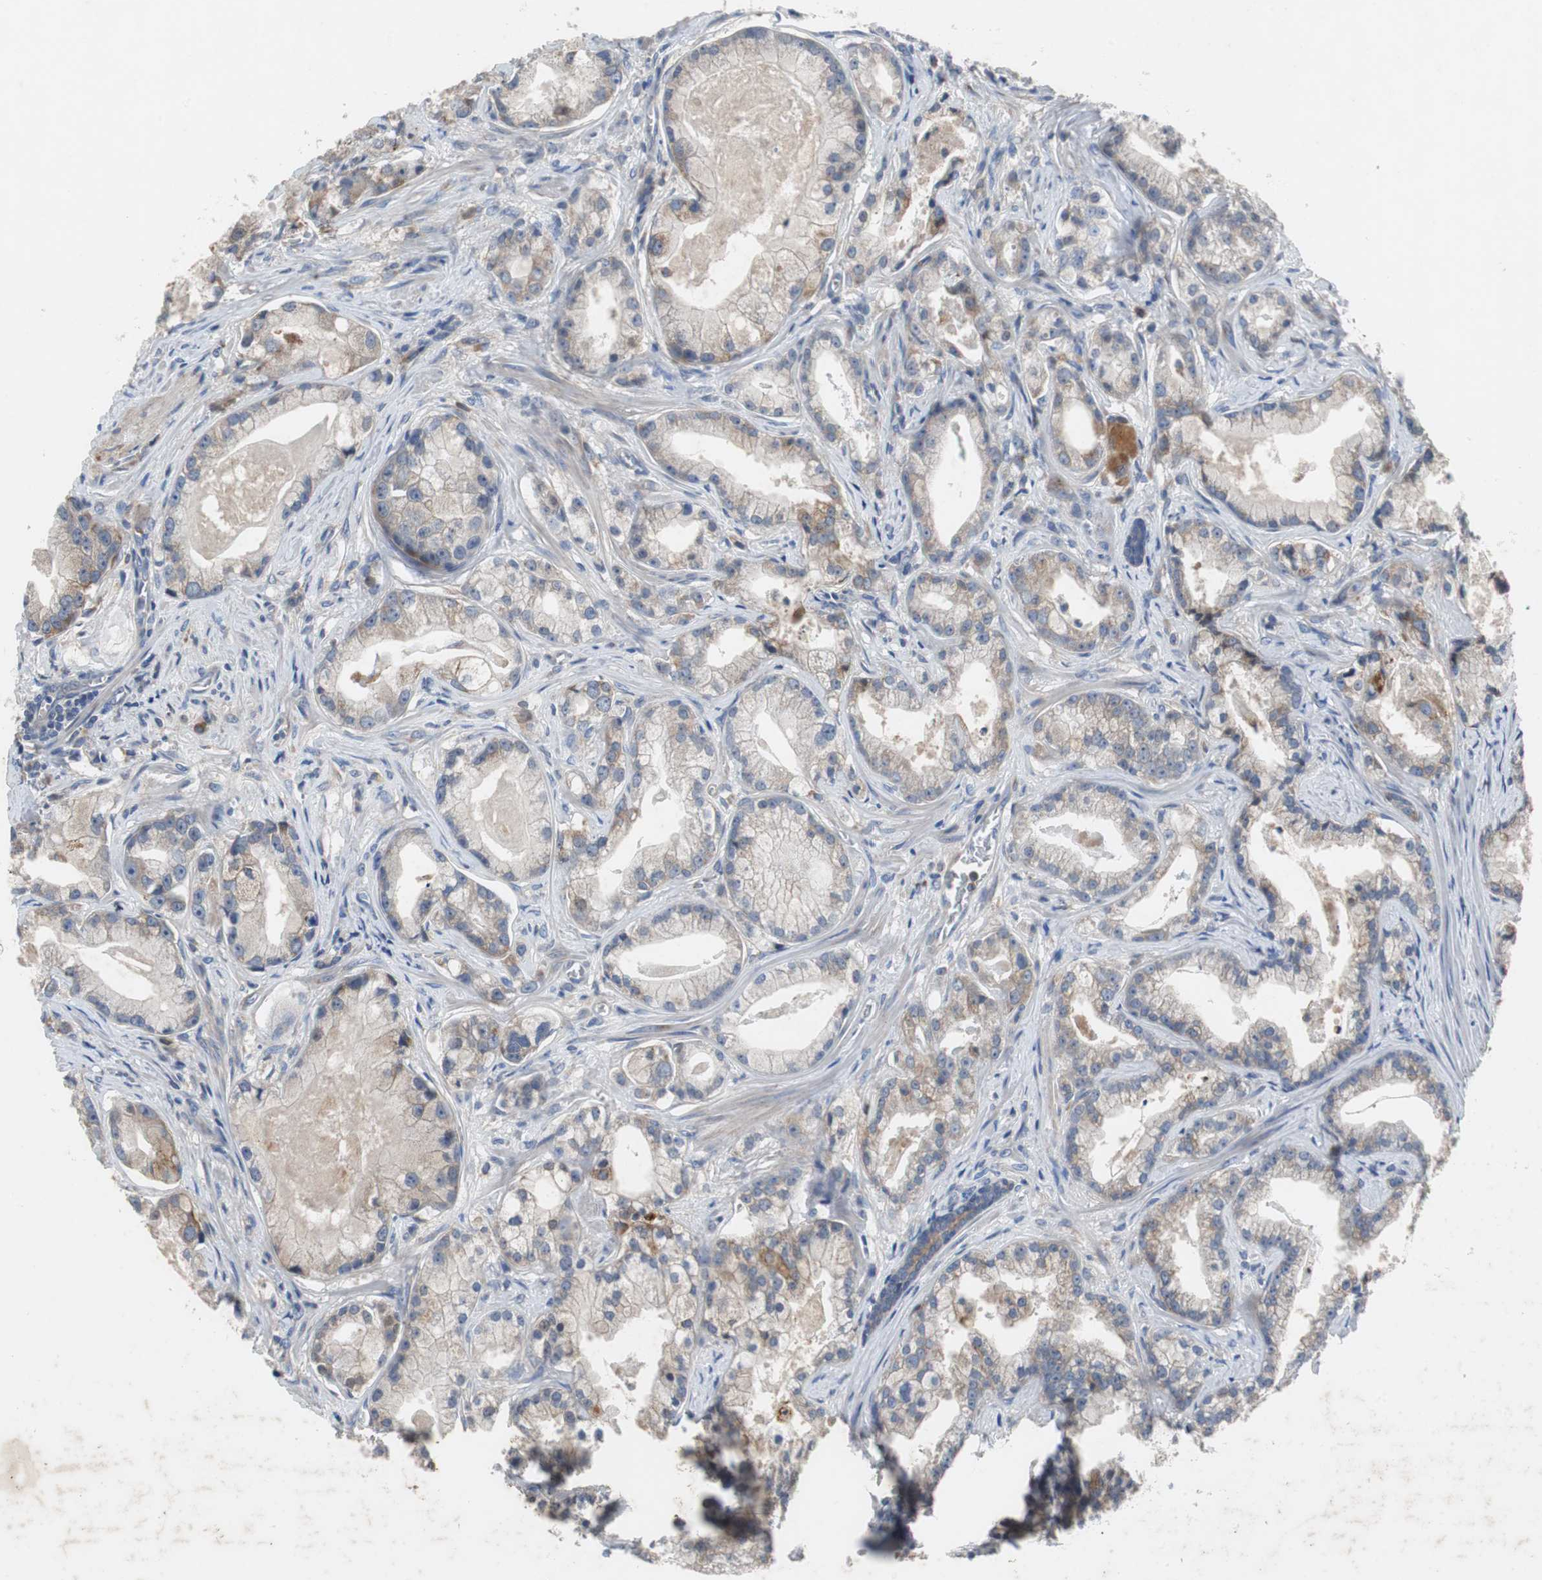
{"staining": {"intensity": "weak", "quantity": "25%-75%", "location": "cytoplasmic/membranous"}, "tissue": "prostate cancer", "cell_type": "Tumor cells", "image_type": "cancer", "snomed": [{"axis": "morphology", "description": "Adenocarcinoma, Low grade"}, {"axis": "topography", "description": "Prostate"}], "caption": "Immunohistochemistry (DAB) staining of human prostate cancer (low-grade adenocarcinoma) reveals weak cytoplasmic/membranous protein staining in about 25%-75% of tumor cells.", "gene": "SORT1", "patient": {"sex": "male", "age": 59}}